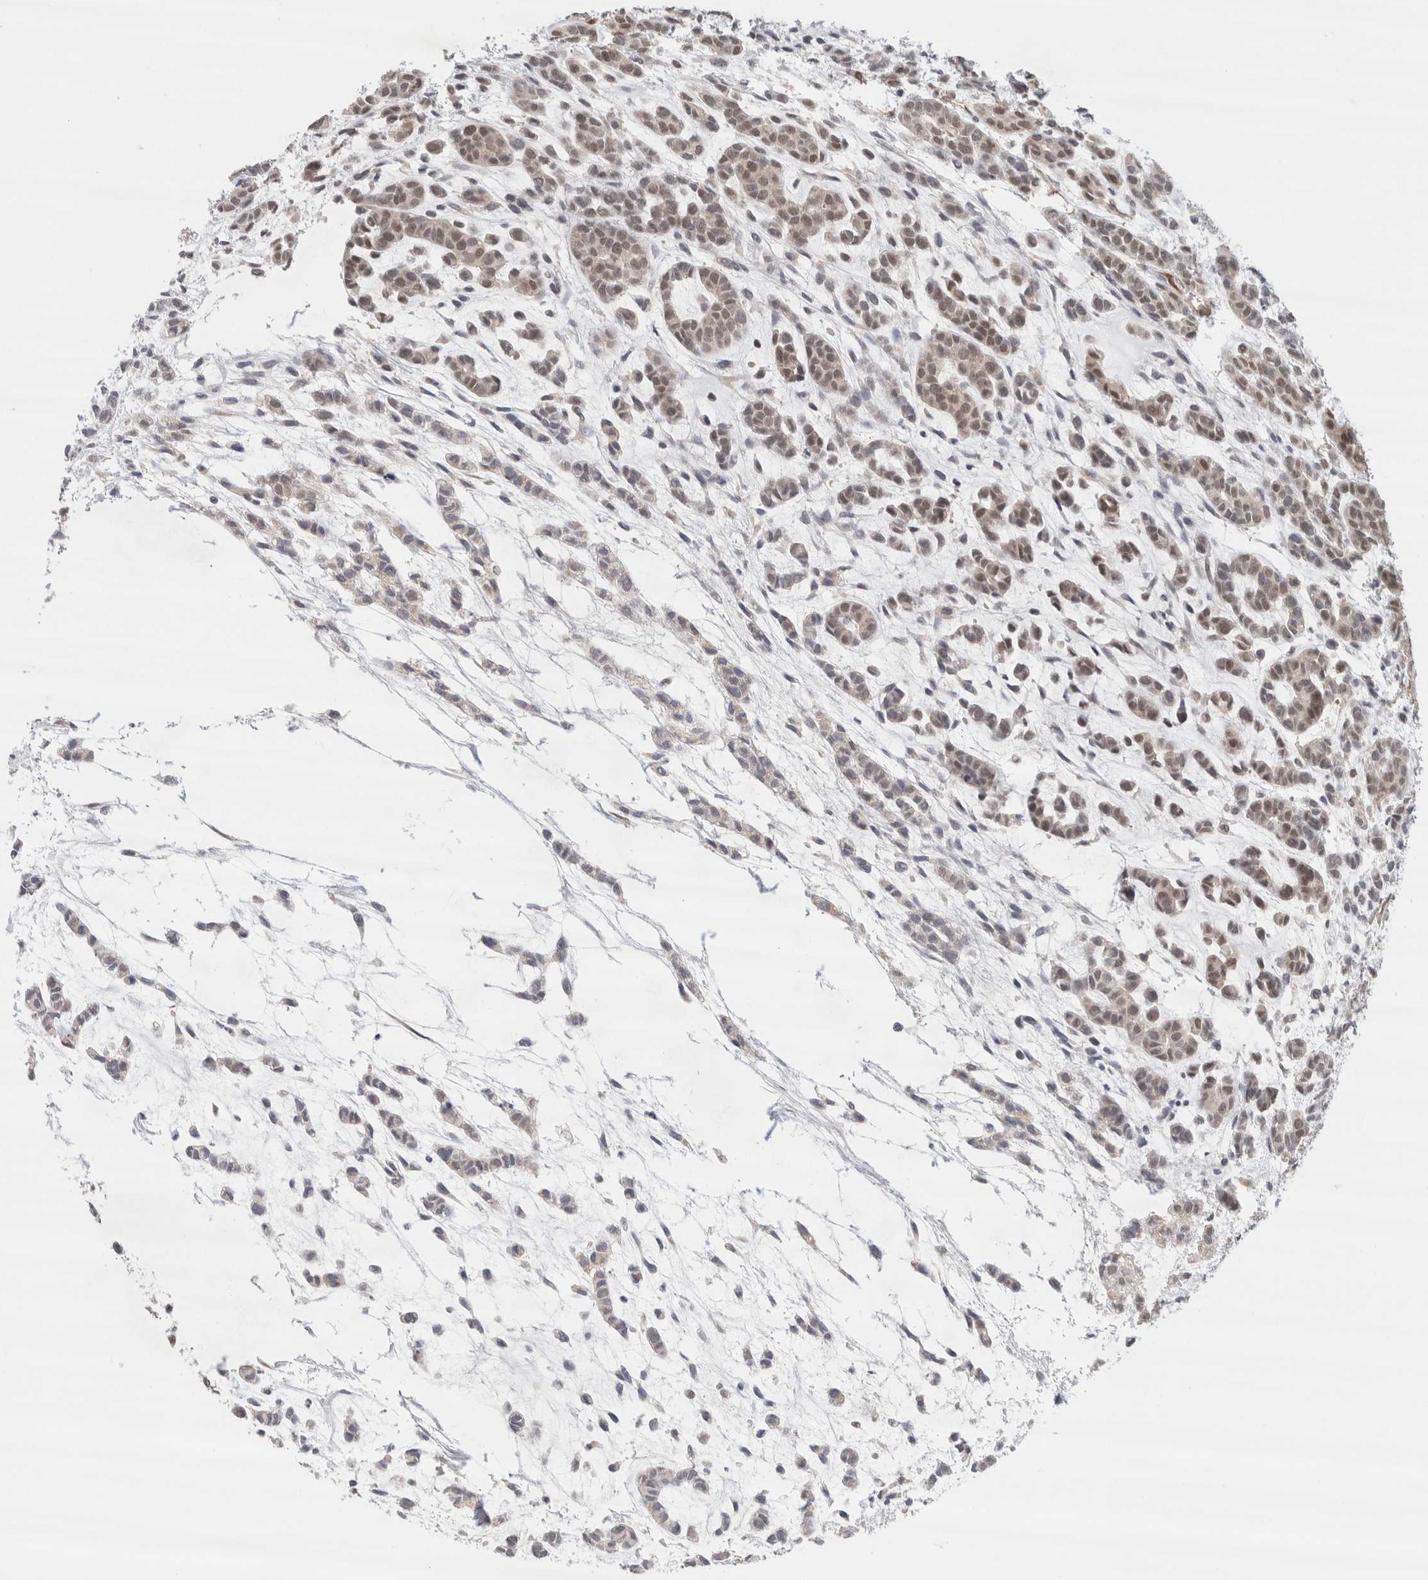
{"staining": {"intensity": "weak", "quantity": "<25%", "location": "nuclear"}, "tissue": "head and neck cancer", "cell_type": "Tumor cells", "image_type": "cancer", "snomed": [{"axis": "morphology", "description": "Adenocarcinoma, NOS"}, {"axis": "morphology", "description": "Adenoma, NOS"}, {"axis": "topography", "description": "Head-Neck"}], "caption": "Tumor cells show no significant protein positivity in head and neck adenocarcinoma.", "gene": "EIF4G3", "patient": {"sex": "female", "age": 55}}